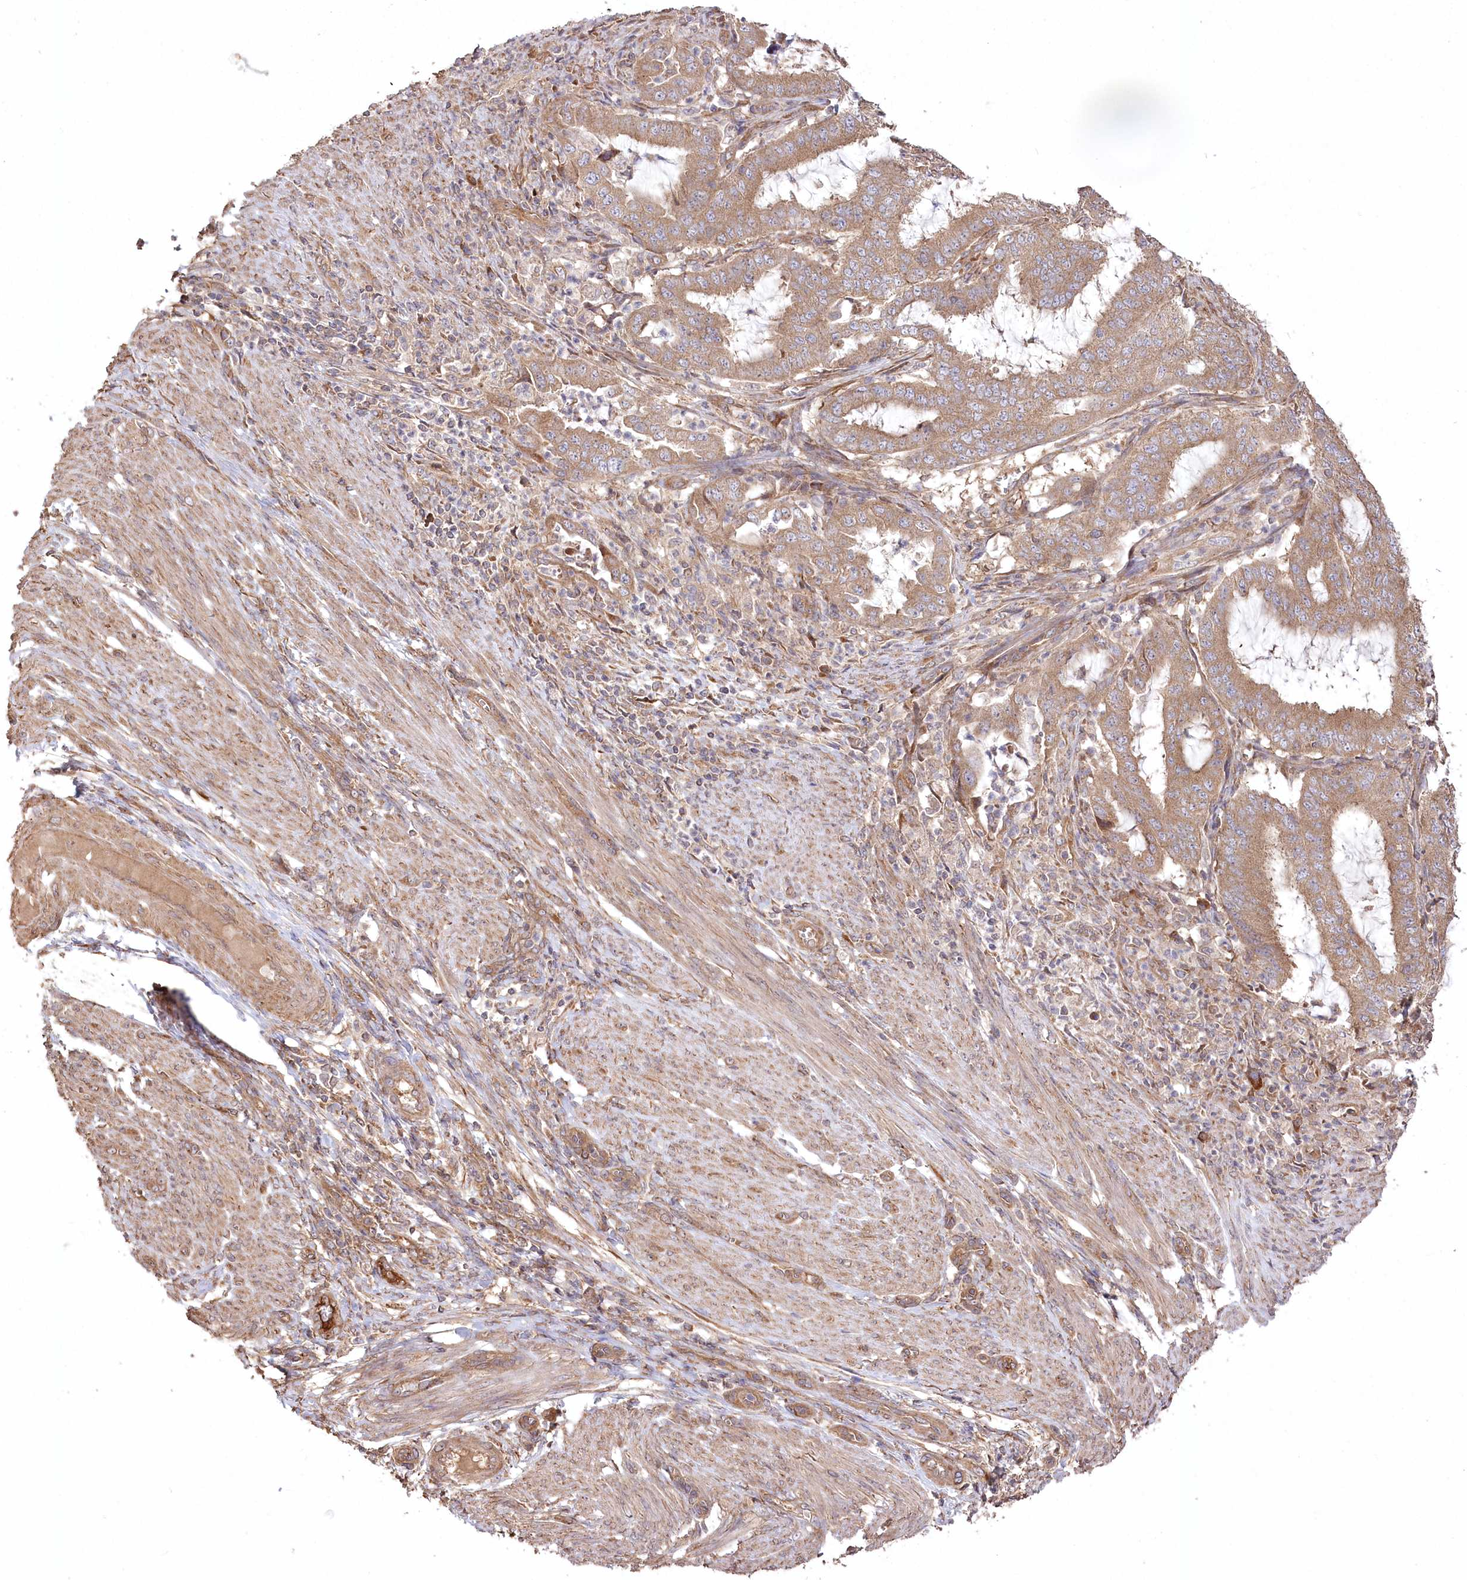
{"staining": {"intensity": "moderate", "quantity": ">75%", "location": "cytoplasmic/membranous"}, "tissue": "endometrial cancer", "cell_type": "Tumor cells", "image_type": "cancer", "snomed": [{"axis": "morphology", "description": "Adenocarcinoma, NOS"}, {"axis": "topography", "description": "Endometrium"}], "caption": "Moderate cytoplasmic/membranous protein expression is appreciated in about >75% of tumor cells in endometrial adenocarcinoma.", "gene": "PRSS53", "patient": {"sex": "female", "age": 51}}